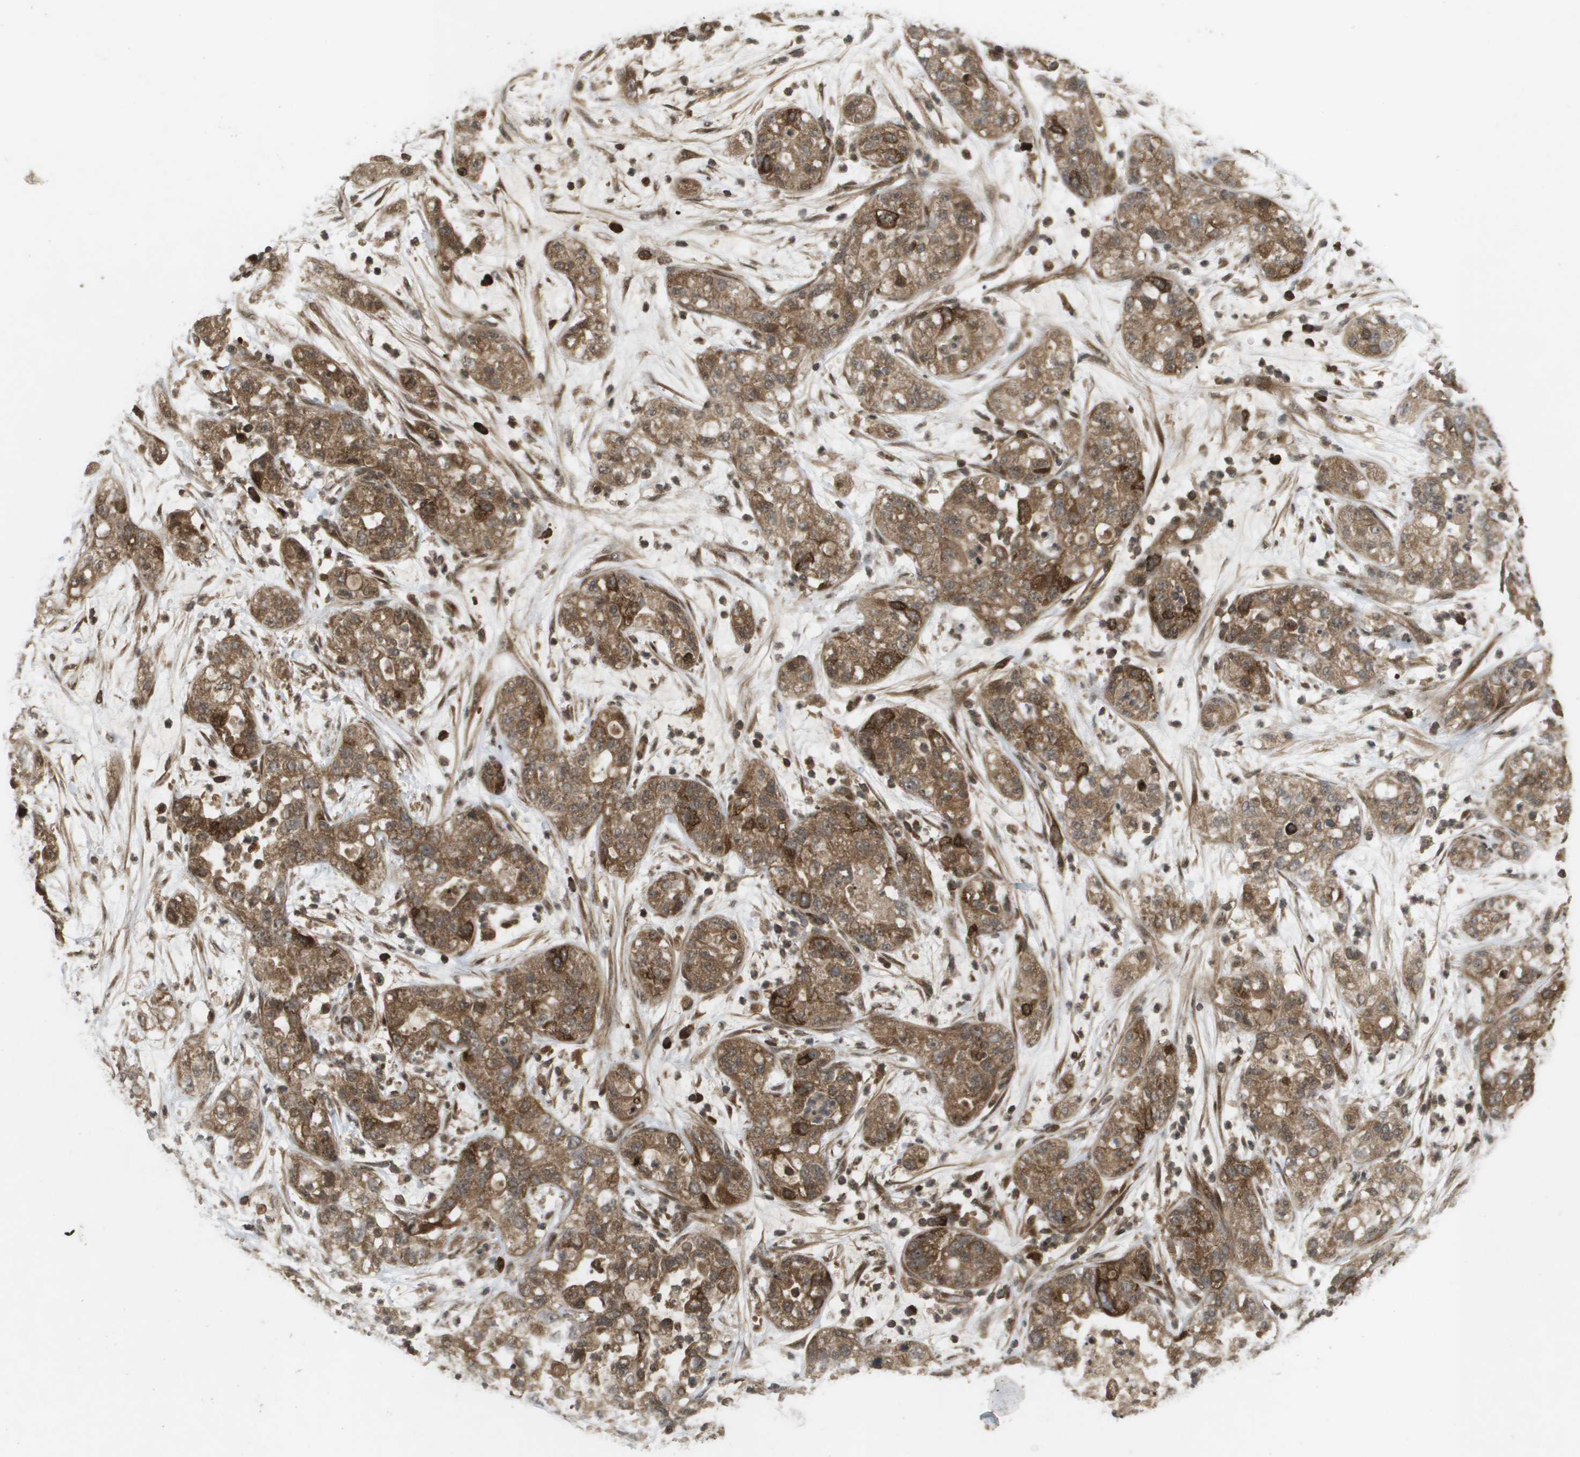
{"staining": {"intensity": "strong", "quantity": ">75%", "location": "cytoplasmic/membranous"}, "tissue": "pancreatic cancer", "cell_type": "Tumor cells", "image_type": "cancer", "snomed": [{"axis": "morphology", "description": "Adenocarcinoma, NOS"}, {"axis": "topography", "description": "Pancreas"}], "caption": "A high amount of strong cytoplasmic/membranous staining is seen in approximately >75% of tumor cells in adenocarcinoma (pancreatic) tissue.", "gene": "KIF11", "patient": {"sex": "female", "age": 78}}